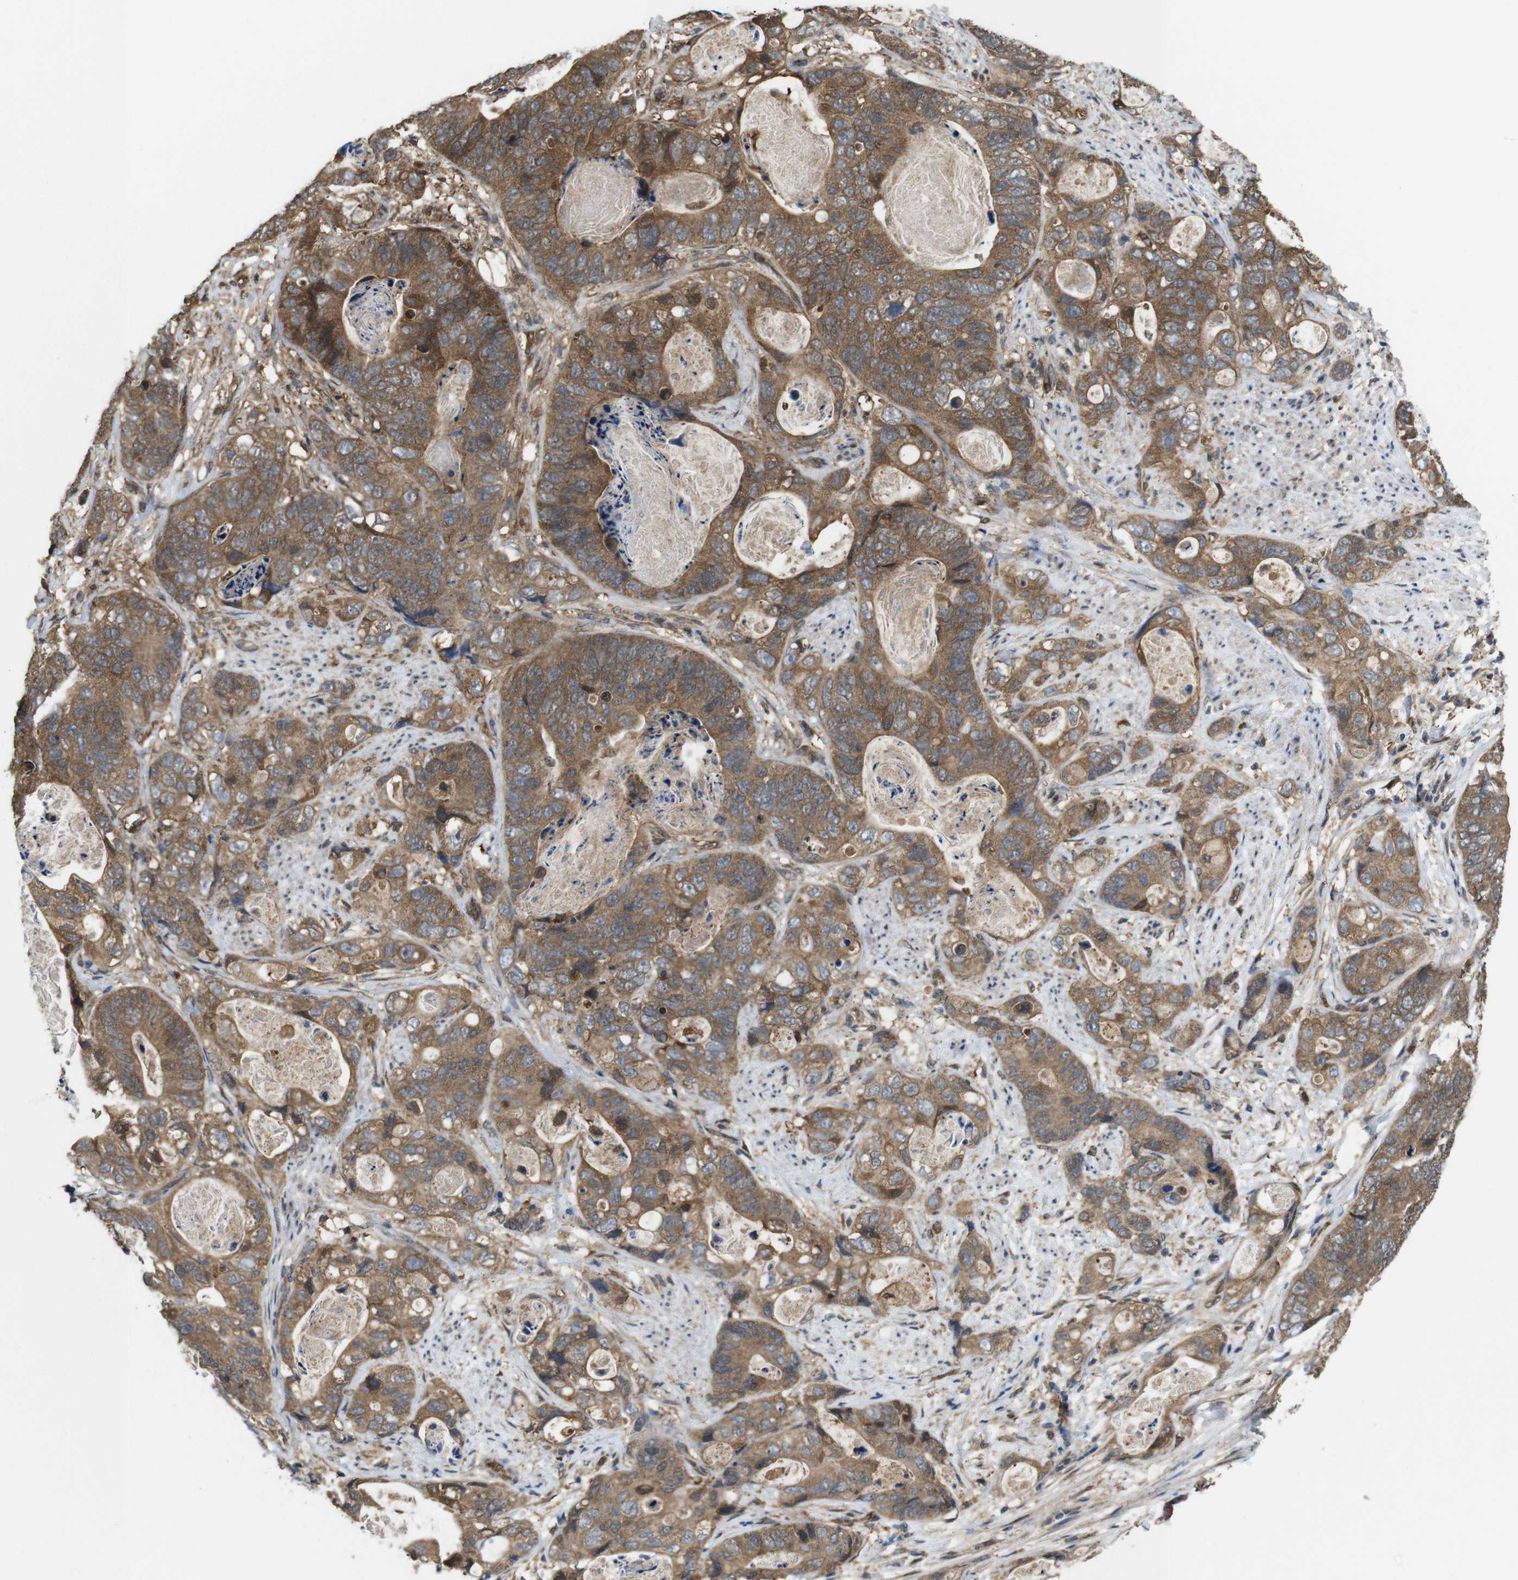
{"staining": {"intensity": "moderate", "quantity": ">75%", "location": "cytoplasmic/membranous"}, "tissue": "stomach cancer", "cell_type": "Tumor cells", "image_type": "cancer", "snomed": [{"axis": "morphology", "description": "Adenocarcinoma, NOS"}, {"axis": "topography", "description": "Stomach"}], "caption": "Stomach cancer (adenocarcinoma) was stained to show a protein in brown. There is medium levels of moderate cytoplasmic/membranous staining in about >75% of tumor cells. The protein is stained brown, and the nuclei are stained in blue (DAB (3,3'-diaminobenzidine) IHC with brightfield microscopy, high magnification).", "gene": "YWHAG", "patient": {"sex": "female", "age": 89}}